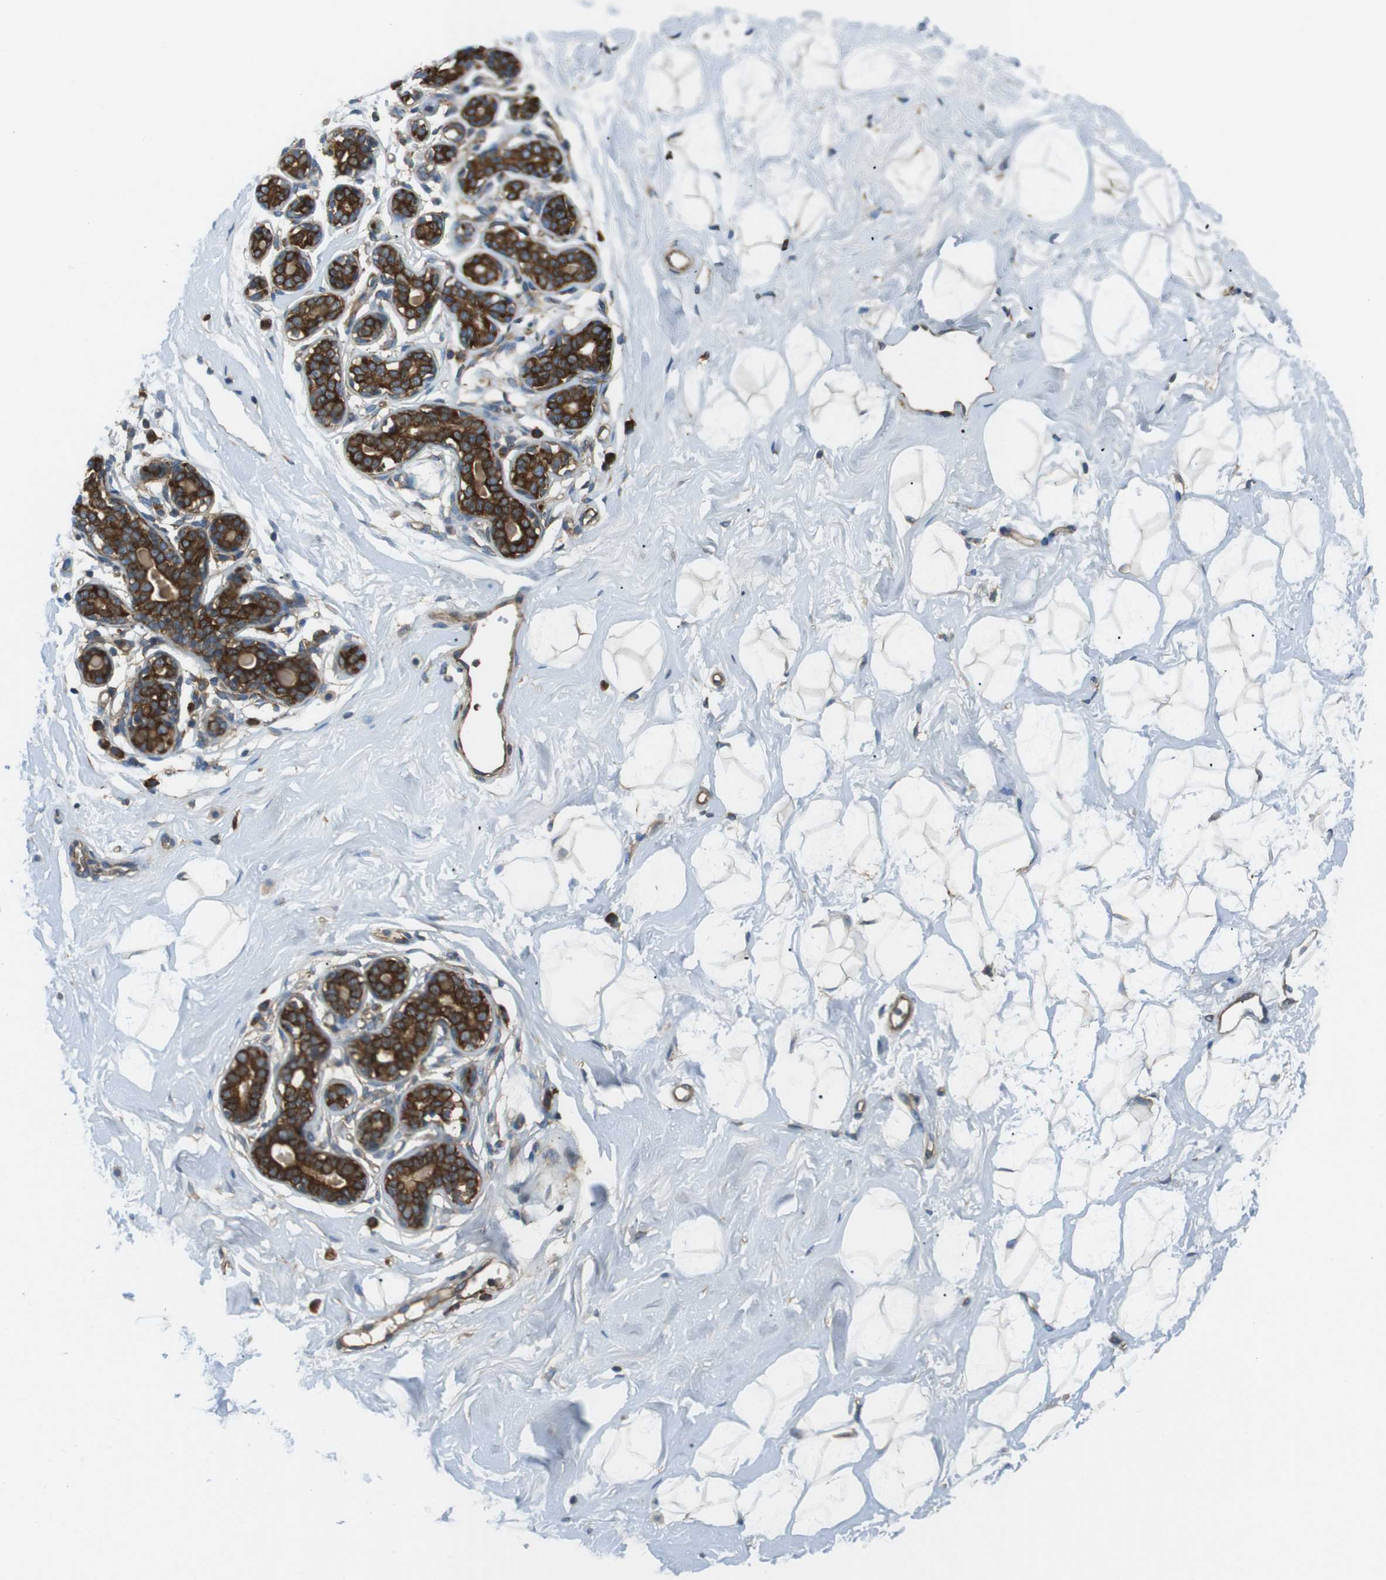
{"staining": {"intensity": "negative", "quantity": "none", "location": "none"}, "tissue": "breast", "cell_type": "Adipocytes", "image_type": "normal", "snomed": [{"axis": "morphology", "description": "Normal tissue, NOS"}, {"axis": "topography", "description": "Breast"}], "caption": "Protein analysis of benign breast reveals no significant staining in adipocytes.", "gene": "TSC1", "patient": {"sex": "female", "age": 23}}